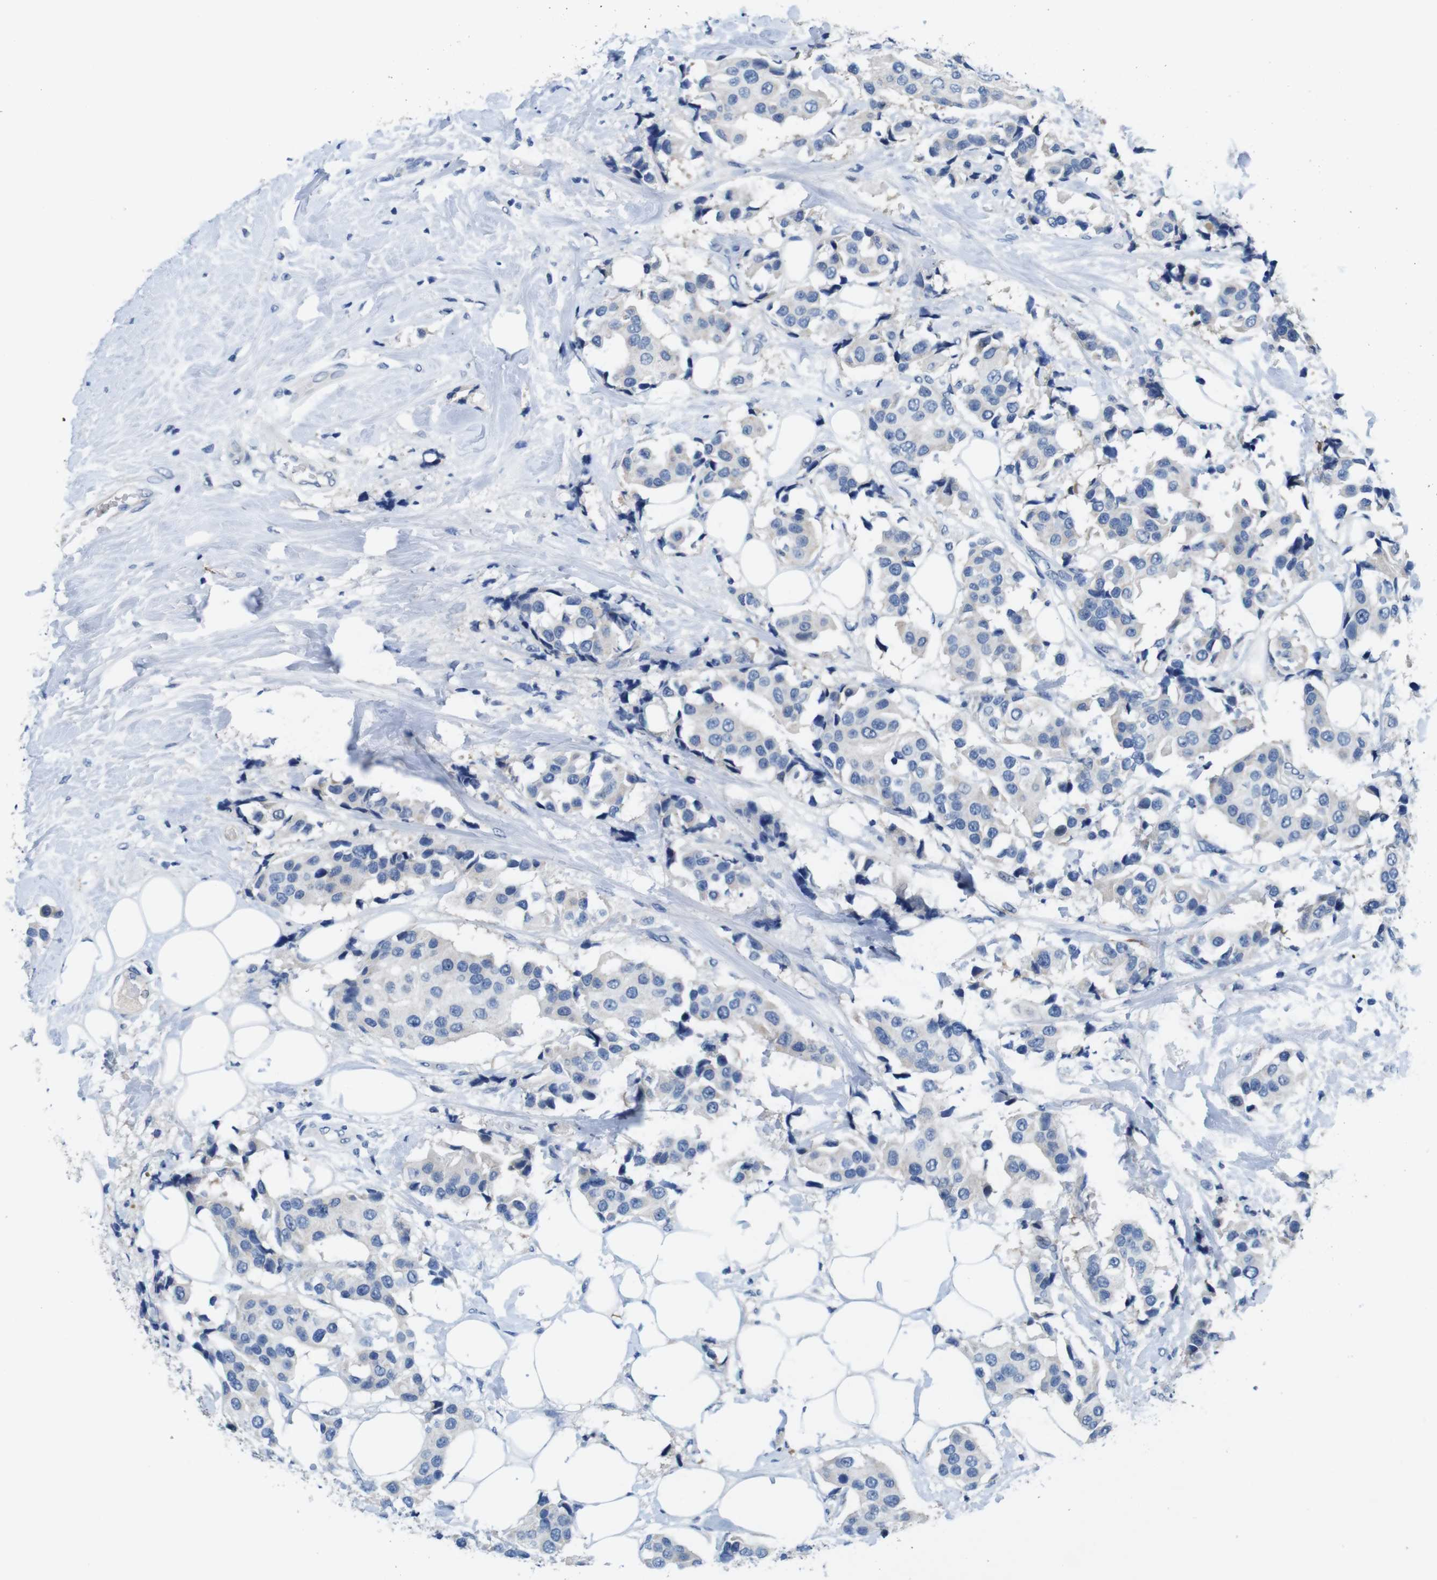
{"staining": {"intensity": "negative", "quantity": "none", "location": "none"}, "tissue": "breast cancer", "cell_type": "Tumor cells", "image_type": "cancer", "snomed": [{"axis": "morphology", "description": "Normal tissue, NOS"}, {"axis": "morphology", "description": "Duct carcinoma"}, {"axis": "topography", "description": "Breast"}], "caption": "IHC image of breast cancer (intraductal carcinoma) stained for a protein (brown), which exhibits no expression in tumor cells.", "gene": "C1RL", "patient": {"sex": "female", "age": 39}}